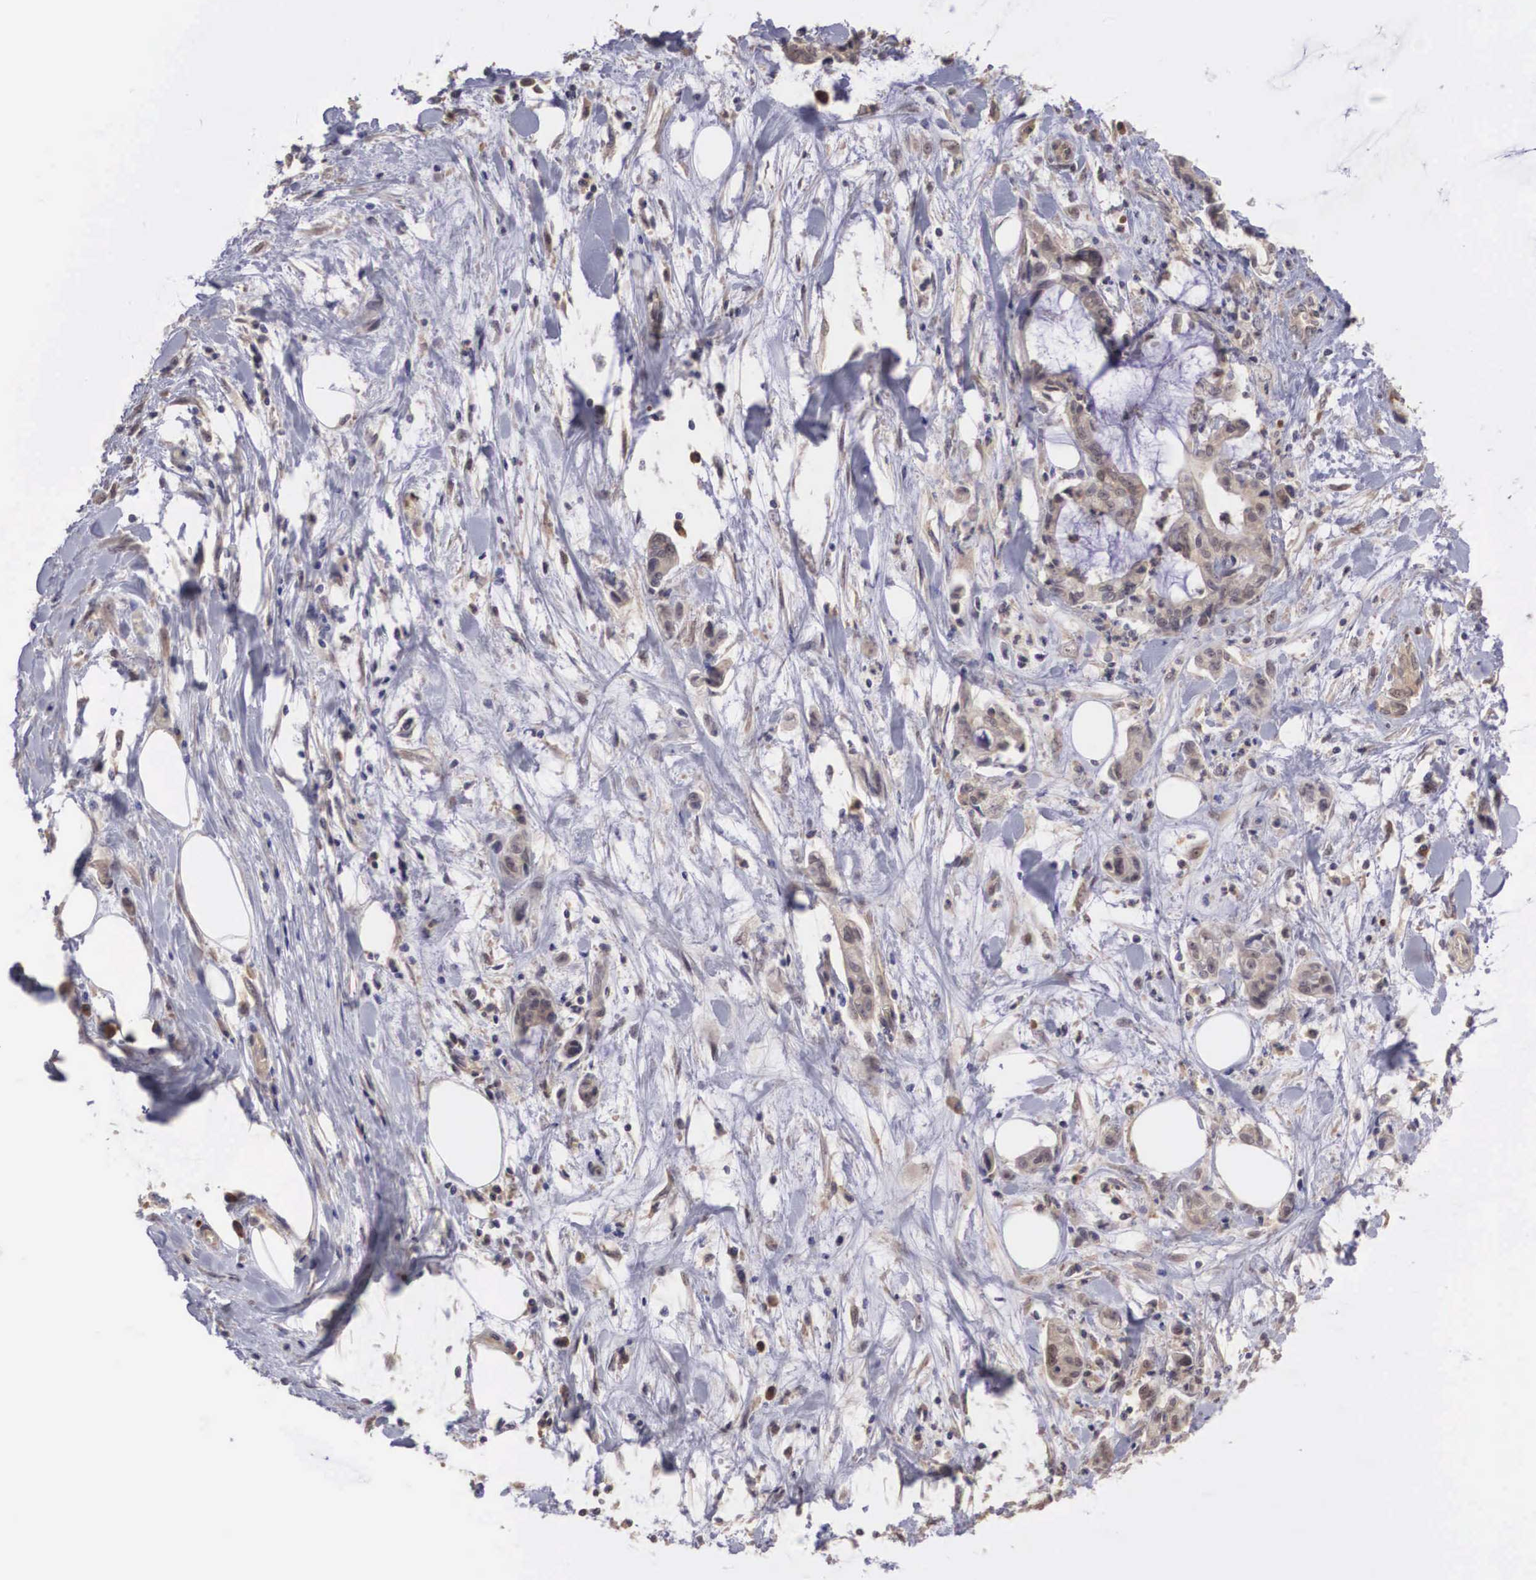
{"staining": {"intensity": "weak", "quantity": "25%-75%", "location": "cytoplasmic/membranous"}, "tissue": "liver cancer", "cell_type": "Tumor cells", "image_type": "cancer", "snomed": [{"axis": "morphology", "description": "Cholangiocarcinoma"}, {"axis": "topography", "description": "Liver"}], "caption": "Approximately 25%-75% of tumor cells in liver cancer (cholangiocarcinoma) exhibit weak cytoplasmic/membranous protein positivity as visualized by brown immunohistochemical staining.", "gene": "DNAJB7", "patient": {"sex": "male", "age": 57}}